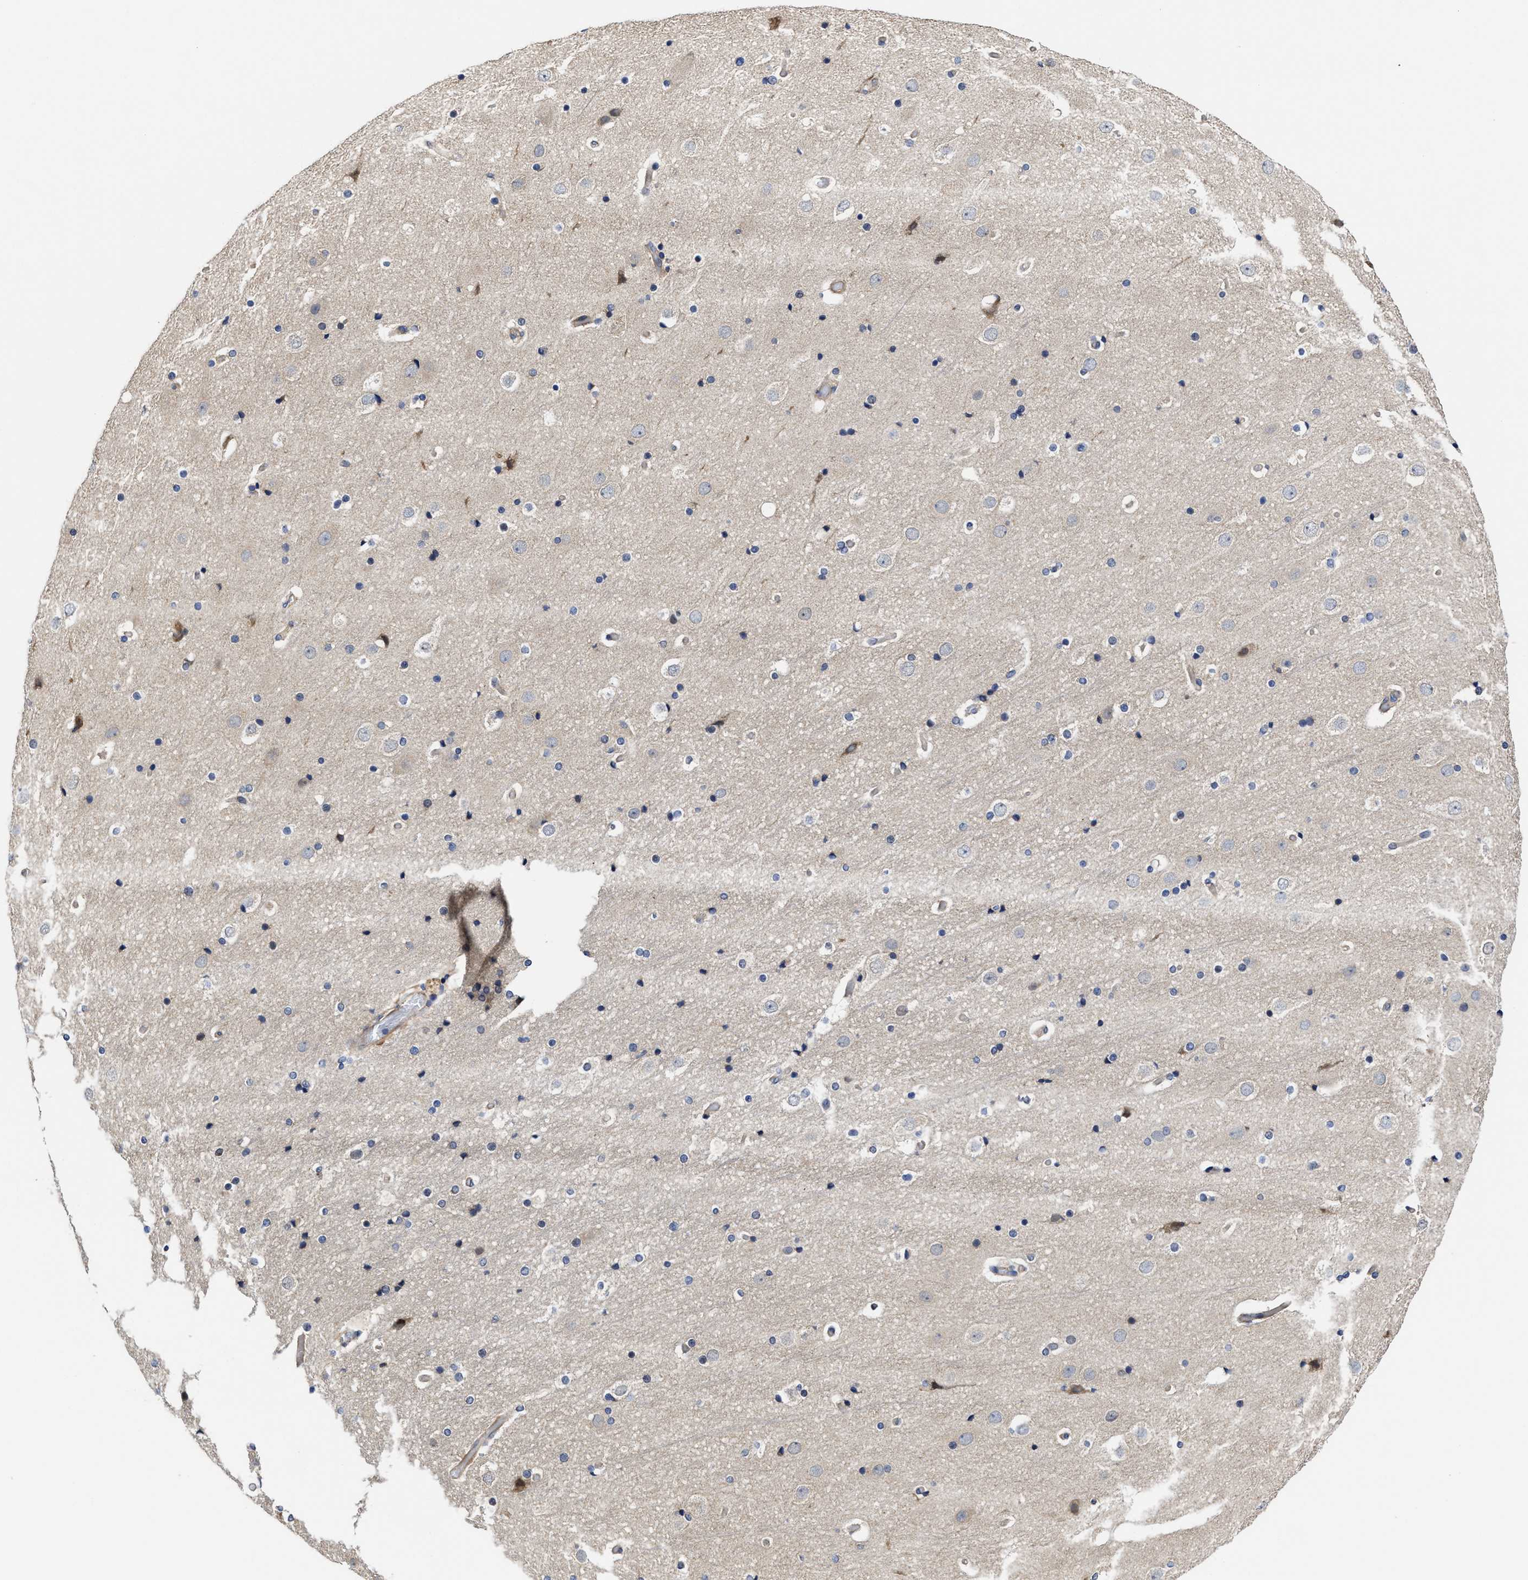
{"staining": {"intensity": "weak", "quantity": "<25%", "location": "cytoplasmic/membranous"}, "tissue": "cerebral cortex", "cell_type": "Endothelial cells", "image_type": "normal", "snomed": [{"axis": "morphology", "description": "Normal tissue, NOS"}, {"axis": "topography", "description": "Cerebral cortex"}], "caption": "DAB immunohistochemical staining of normal cerebral cortex reveals no significant staining in endothelial cells.", "gene": "TRAF6", "patient": {"sex": "male", "age": 57}}